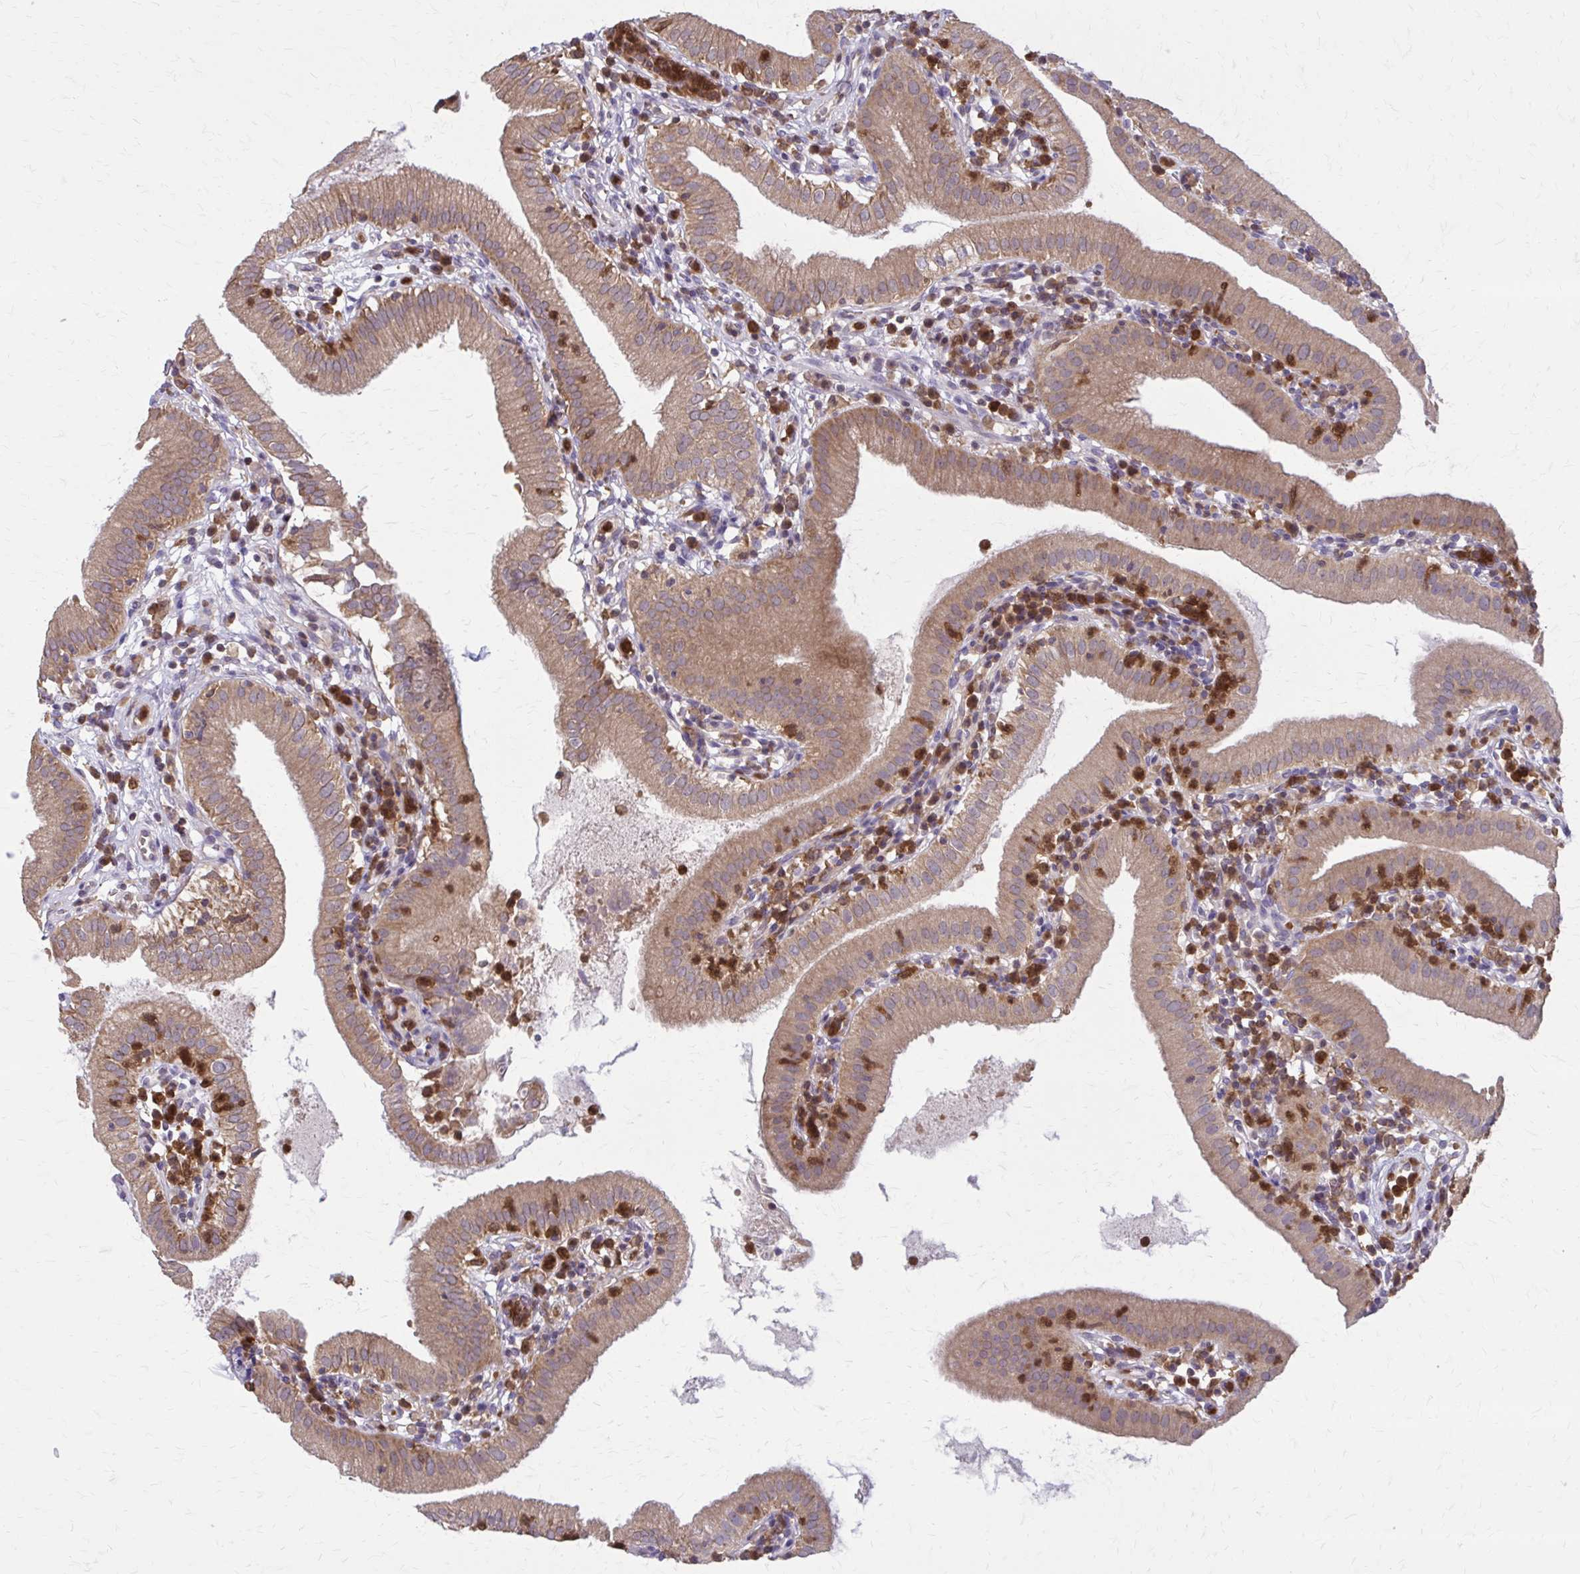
{"staining": {"intensity": "moderate", "quantity": ">75%", "location": "cytoplasmic/membranous"}, "tissue": "gallbladder", "cell_type": "Glandular cells", "image_type": "normal", "snomed": [{"axis": "morphology", "description": "Normal tissue, NOS"}, {"axis": "topography", "description": "Gallbladder"}], "caption": "Glandular cells reveal medium levels of moderate cytoplasmic/membranous staining in about >75% of cells in unremarkable human gallbladder.", "gene": "NRBF2", "patient": {"sex": "female", "age": 65}}